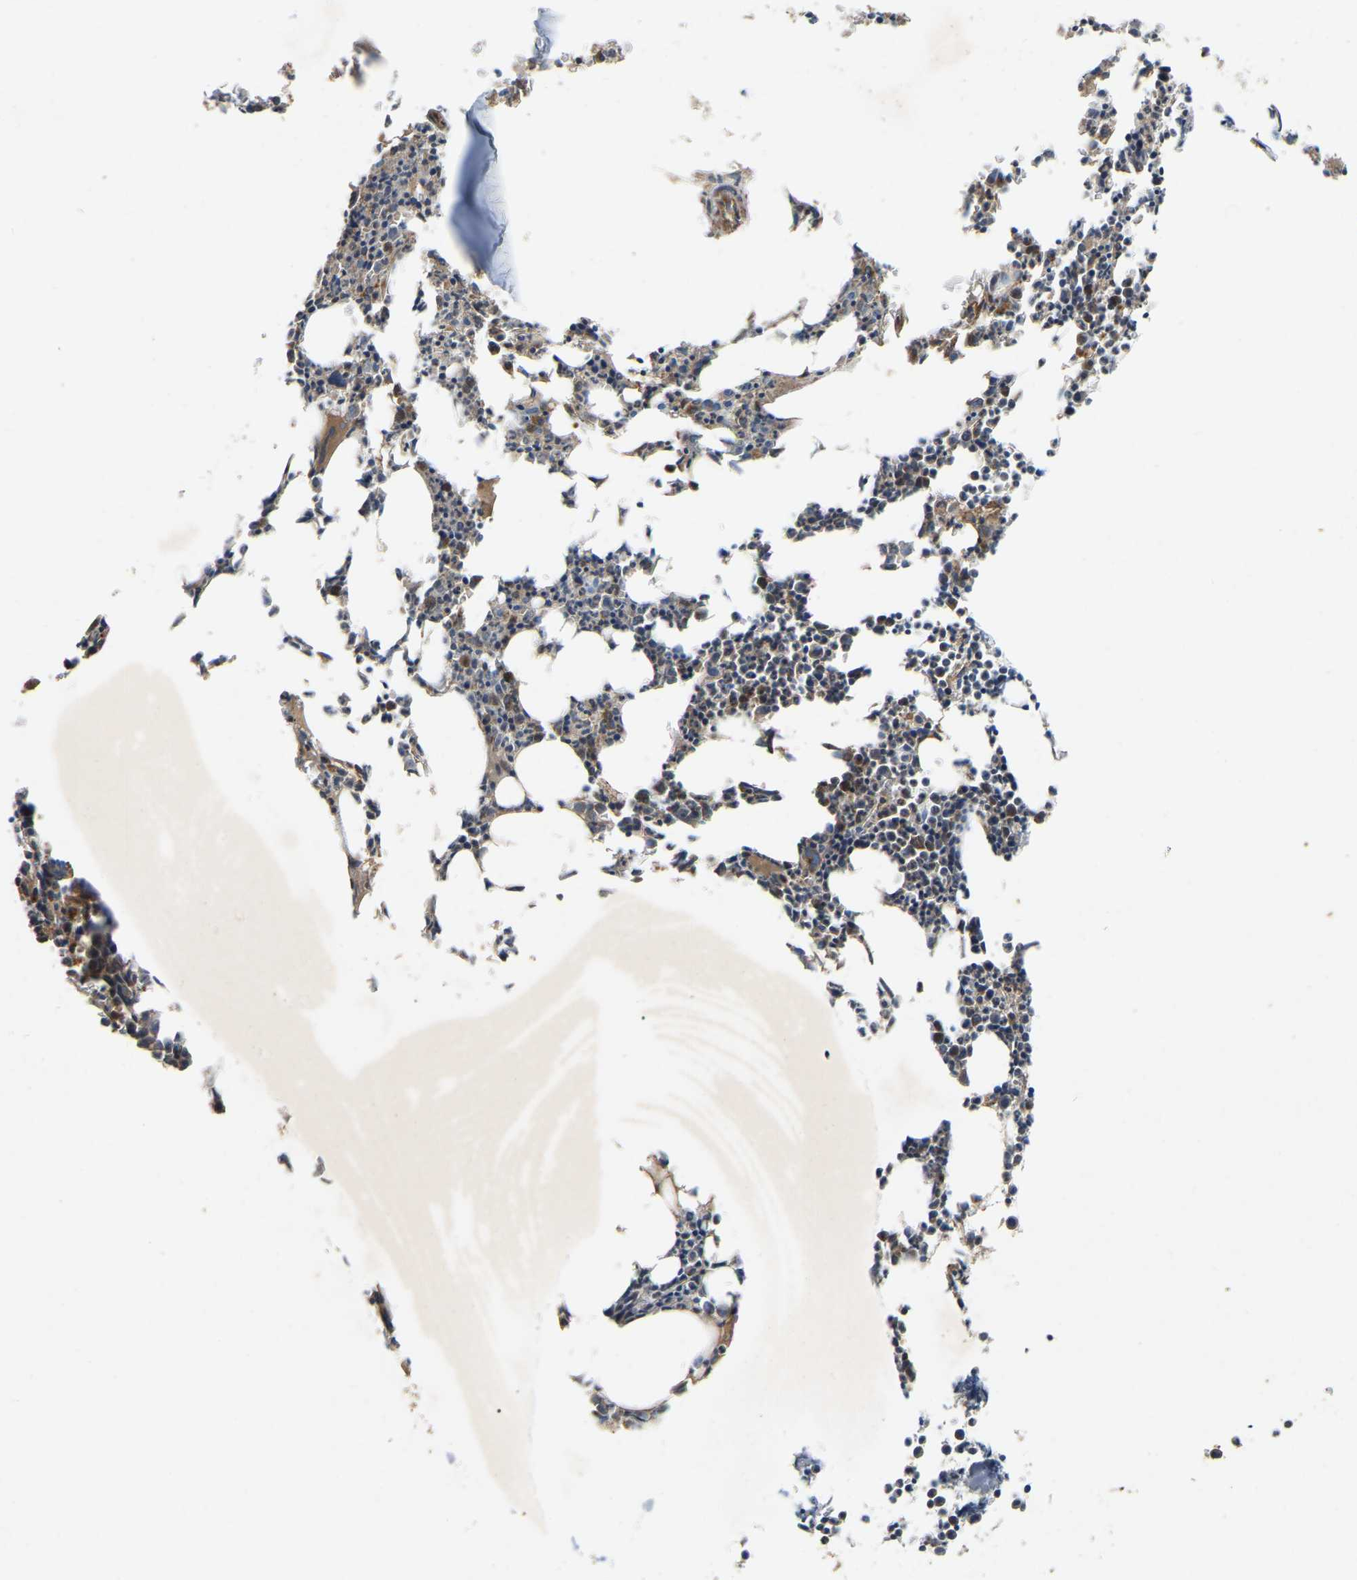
{"staining": {"intensity": "strong", "quantity": ">75%", "location": "cytoplasmic/membranous"}, "tissue": "bone marrow", "cell_type": "Hematopoietic cells", "image_type": "normal", "snomed": [{"axis": "morphology", "description": "Normal tissue, NOS"}, {"axis": "morphology", "description": "Inflammation, NOS"}, {"axis": "topography", "description": "Bone marrow"}], "caption": "Strong cytoplasmic/membranous expression is present in approximately >75% of hematopoietic cells in benign bone marrow. (brown staining indicates protein expression, while blue staining denotes nuclei).", "gene": "SAMD9L", "patient": {"sex": "female", "age": 40}}